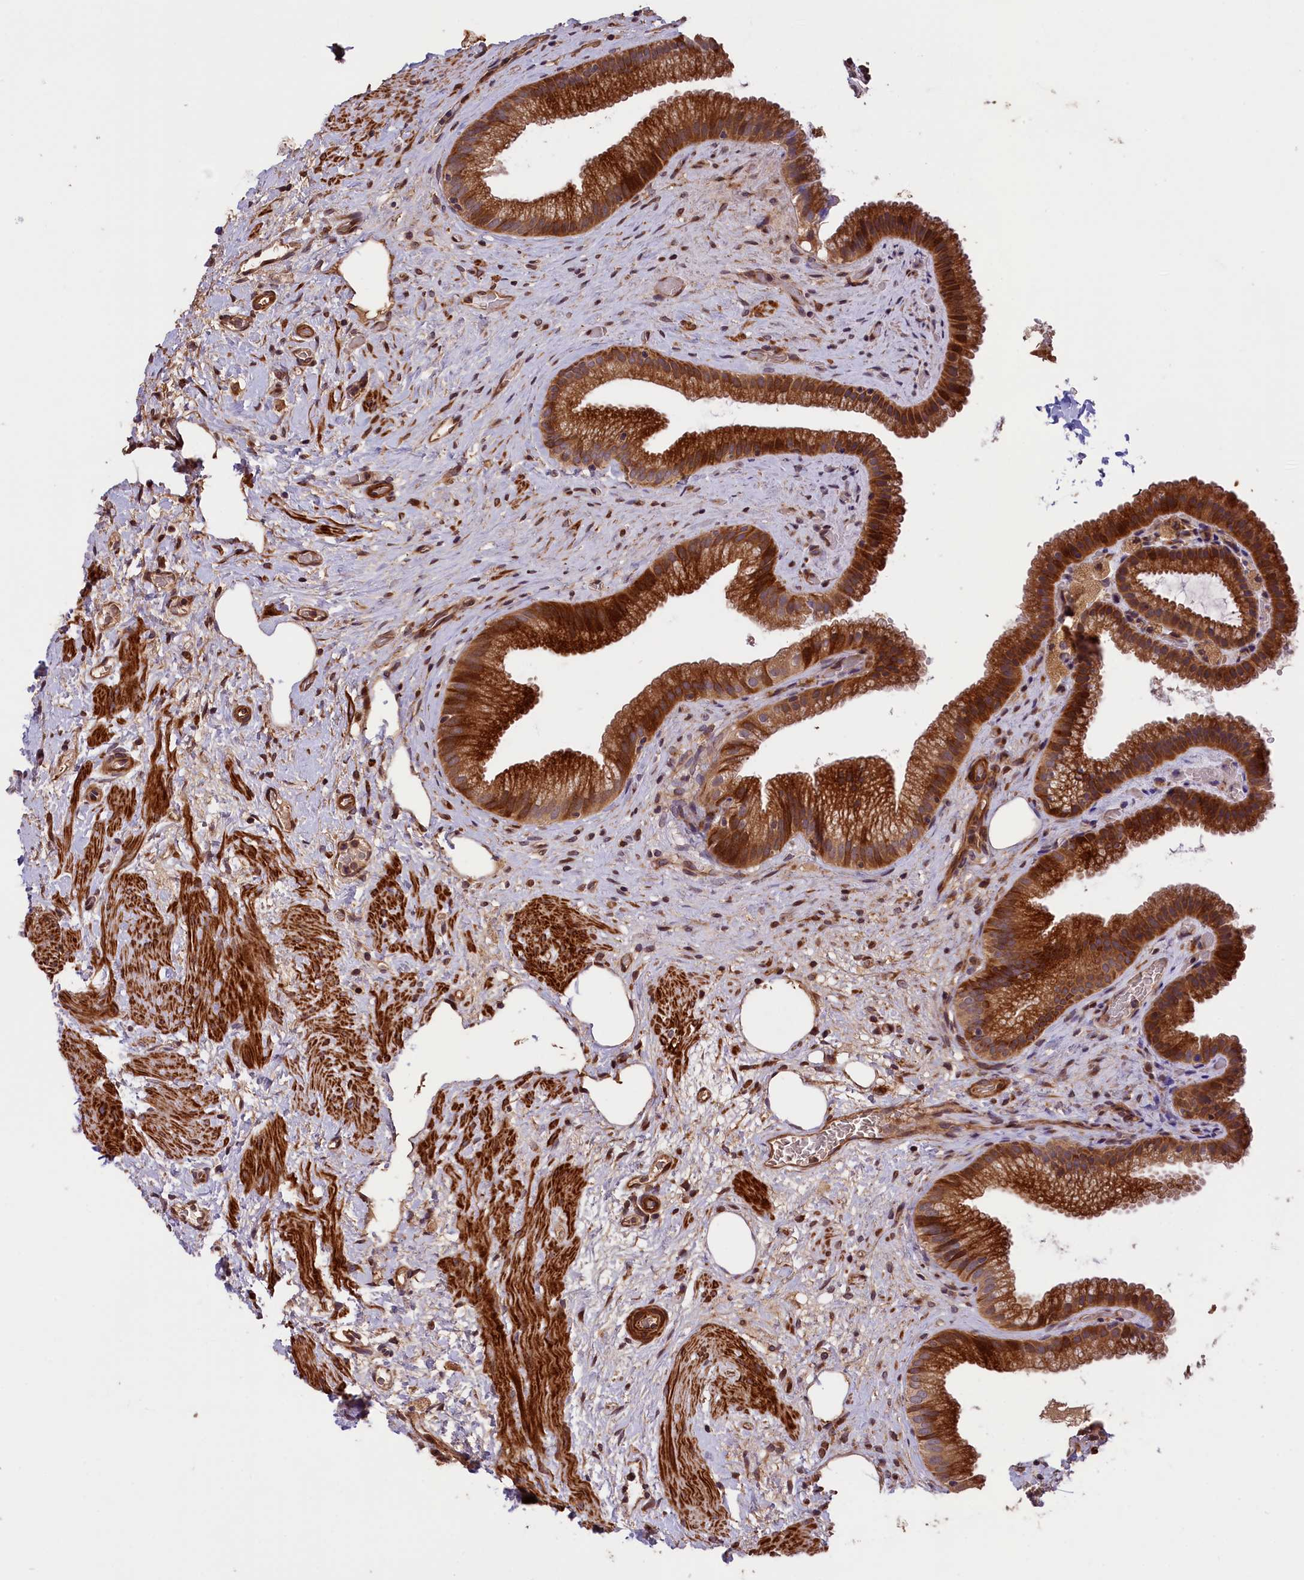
{"staining": {"intensity": "strong", "quantity": ">75%", "location": "cytoplasmic/membranous"}, "tissue": "gallbladder", "cell_type": "Glandular cells", "image_type": "normal", "snomed": [{"axis": "morphology", "description": "Normal tissue, NOS"}, {"axis": "morphology", "description": "Inflammation, NOS"}, {"axis": "topography", "description": "Gallbladder"}], "caption": "Strong cytoplasmic/membranous protein expression is seen in approximately >75% of glandular cells in gallbladder. Nuclei are stained in blue.", "gene": "DNAJB9", "patient": {"sex": "male", "age": 51}}